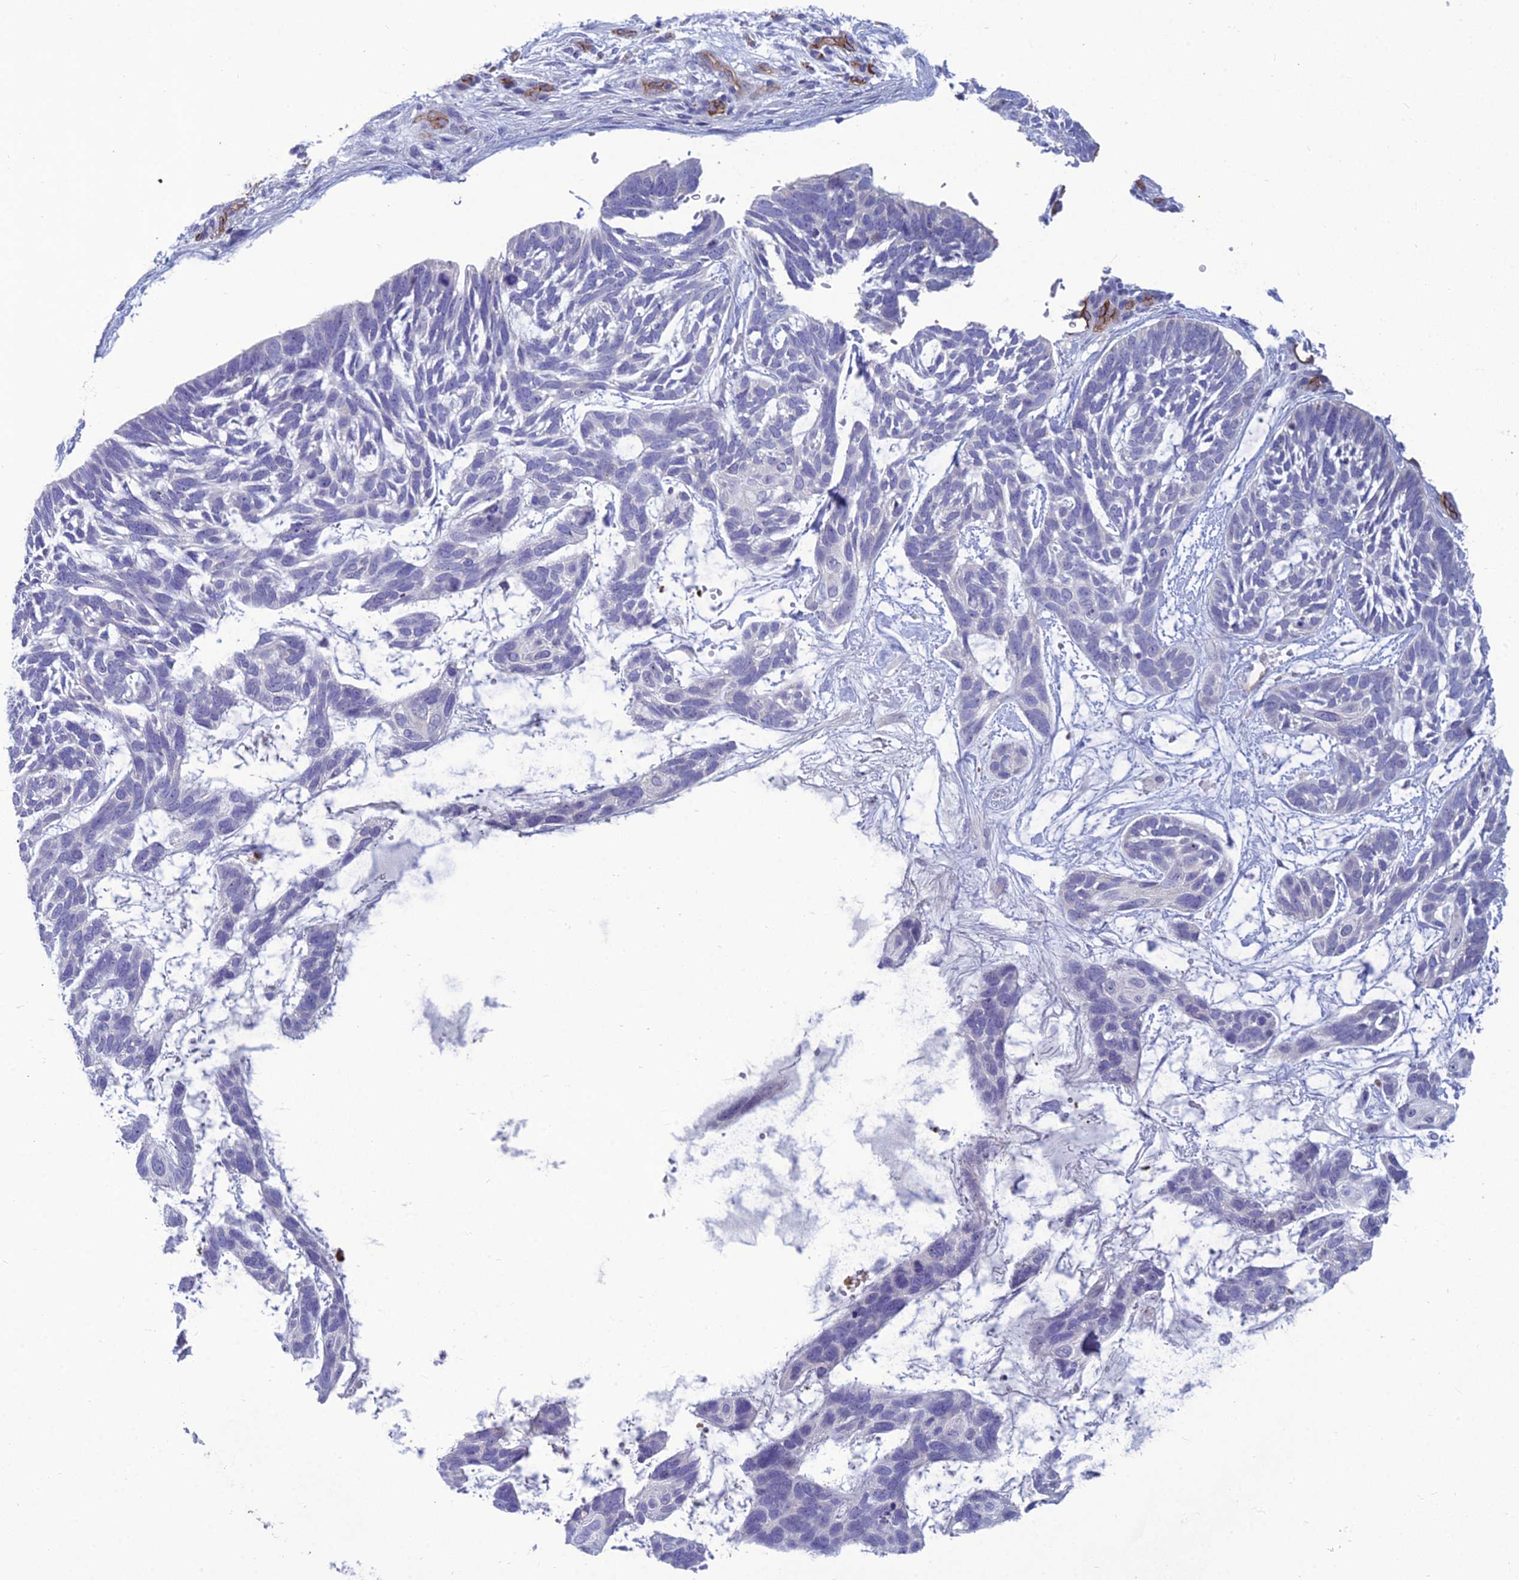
{"staining": {"intensity": "negative", "quantity": "none", "location": "none"}, "tissue": "skin cancer", "cell_type": "Tumor cells", "image_type": "cancer", "snomed": [{"axis": "morphology", "description": "Basal cell carcinoma"}, {"axis": "topography", "description": "Skin"}], "caption": "Immunohistochemical staining of skin cancer (basal cell carcinoma) demonstrates no significant staining in tumor cells.", "gene": "BBS7", "patient": {"sex": "male", "age": 88}}